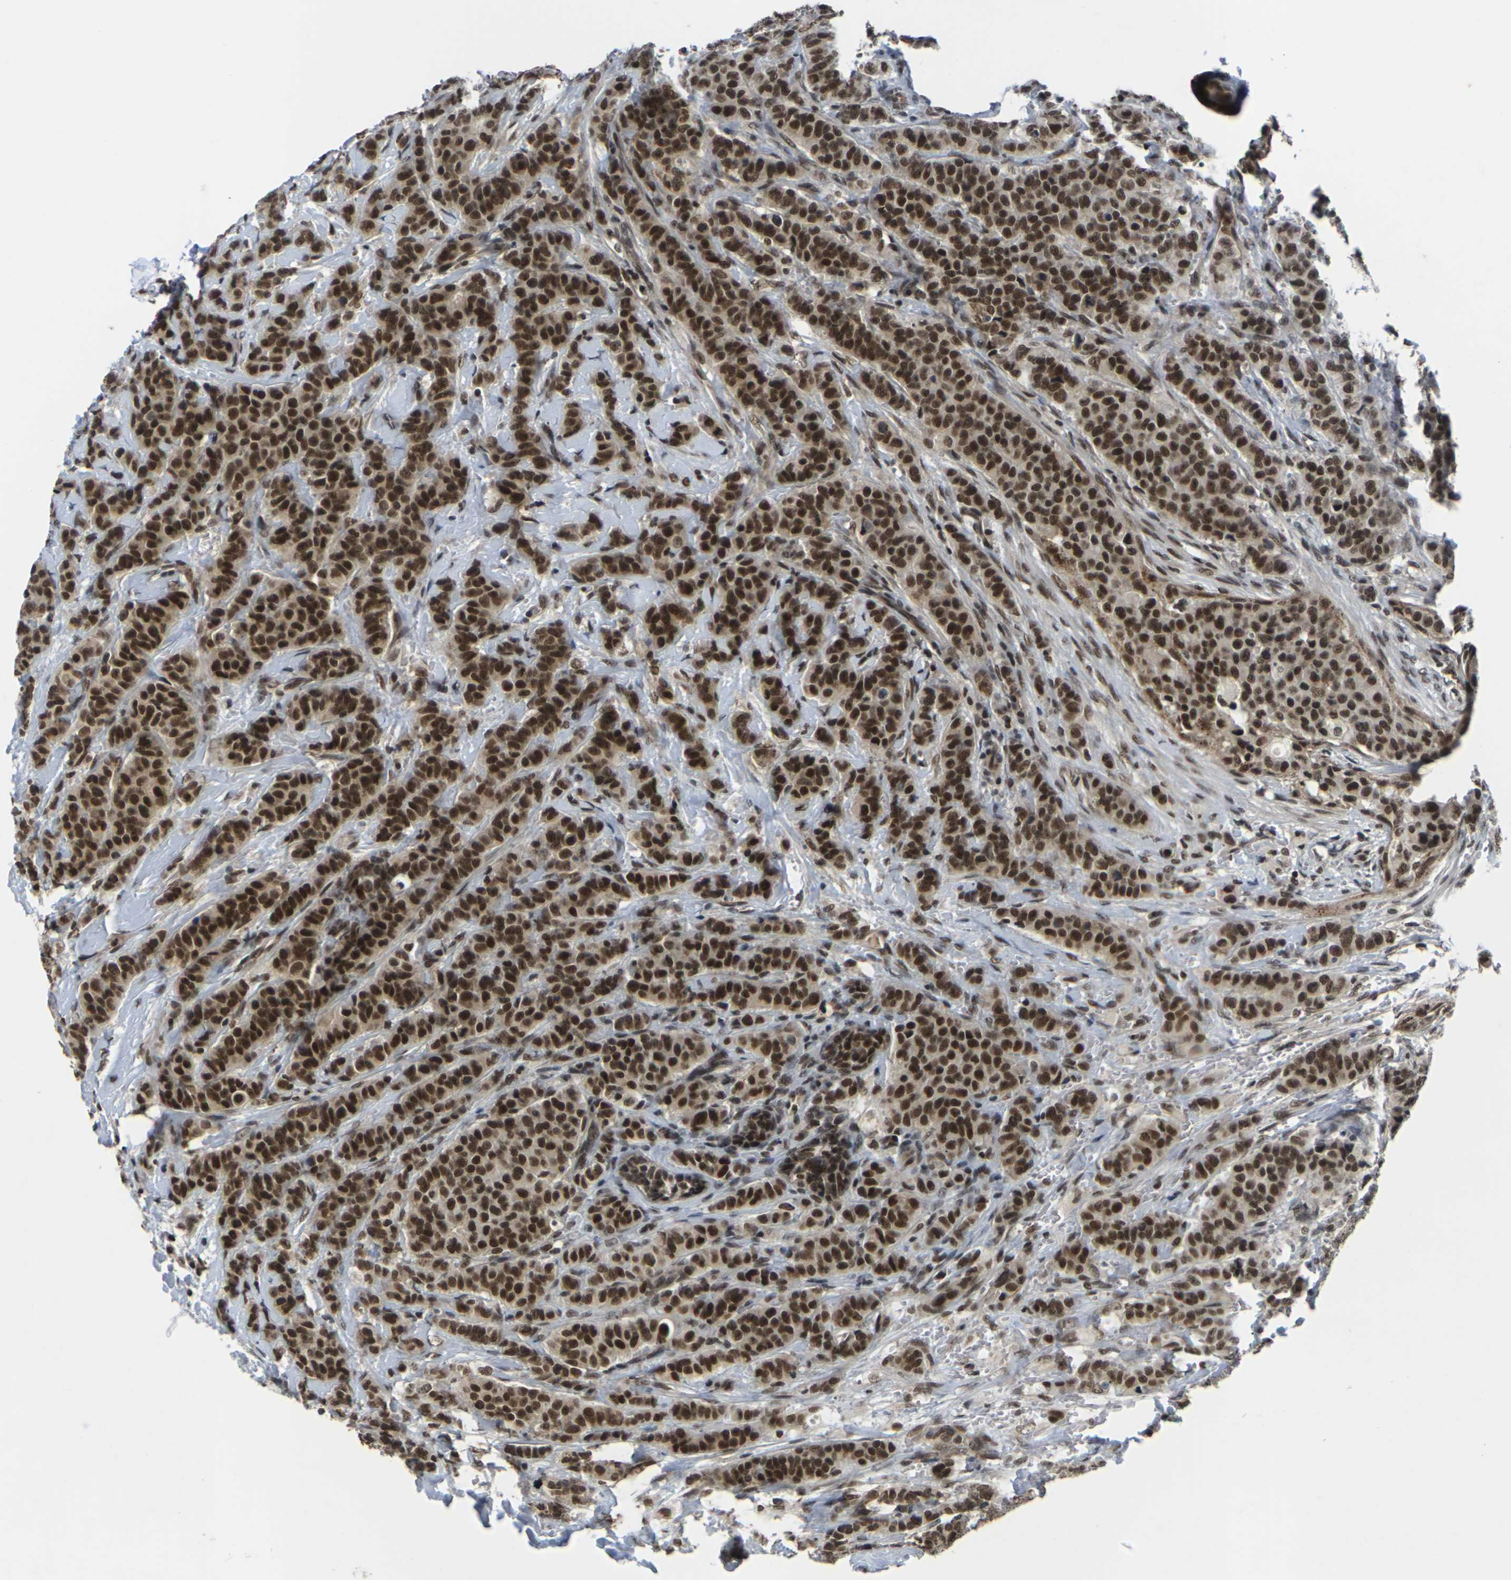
{"staining": {"intensity": "strong", "quantity": ">75%", "location": "cytoplasmic/membranous,nuclear"}, "tissue": "breast cancer", "cell_type": "Tumor cells", "image_type": "cancer", "snomed": [{"axis": "morphology", "description": "Normal tissue, NOS"}, {"axis": "morphology", "description": "Duct carcinoma"}, {"axis": "topography", "description": "Breast"}], "caption": "This micrograph reveals breast cancer stained with immunohistochemistry (IHC) to label a protein in brown. The cytoplasmic/membranous and nuclear of tumor cells show strong positivity for the protein. Nuclei are counter-stained blue.", "gene": "NELFA", "patient": {"sex": "female", "age": 40}}